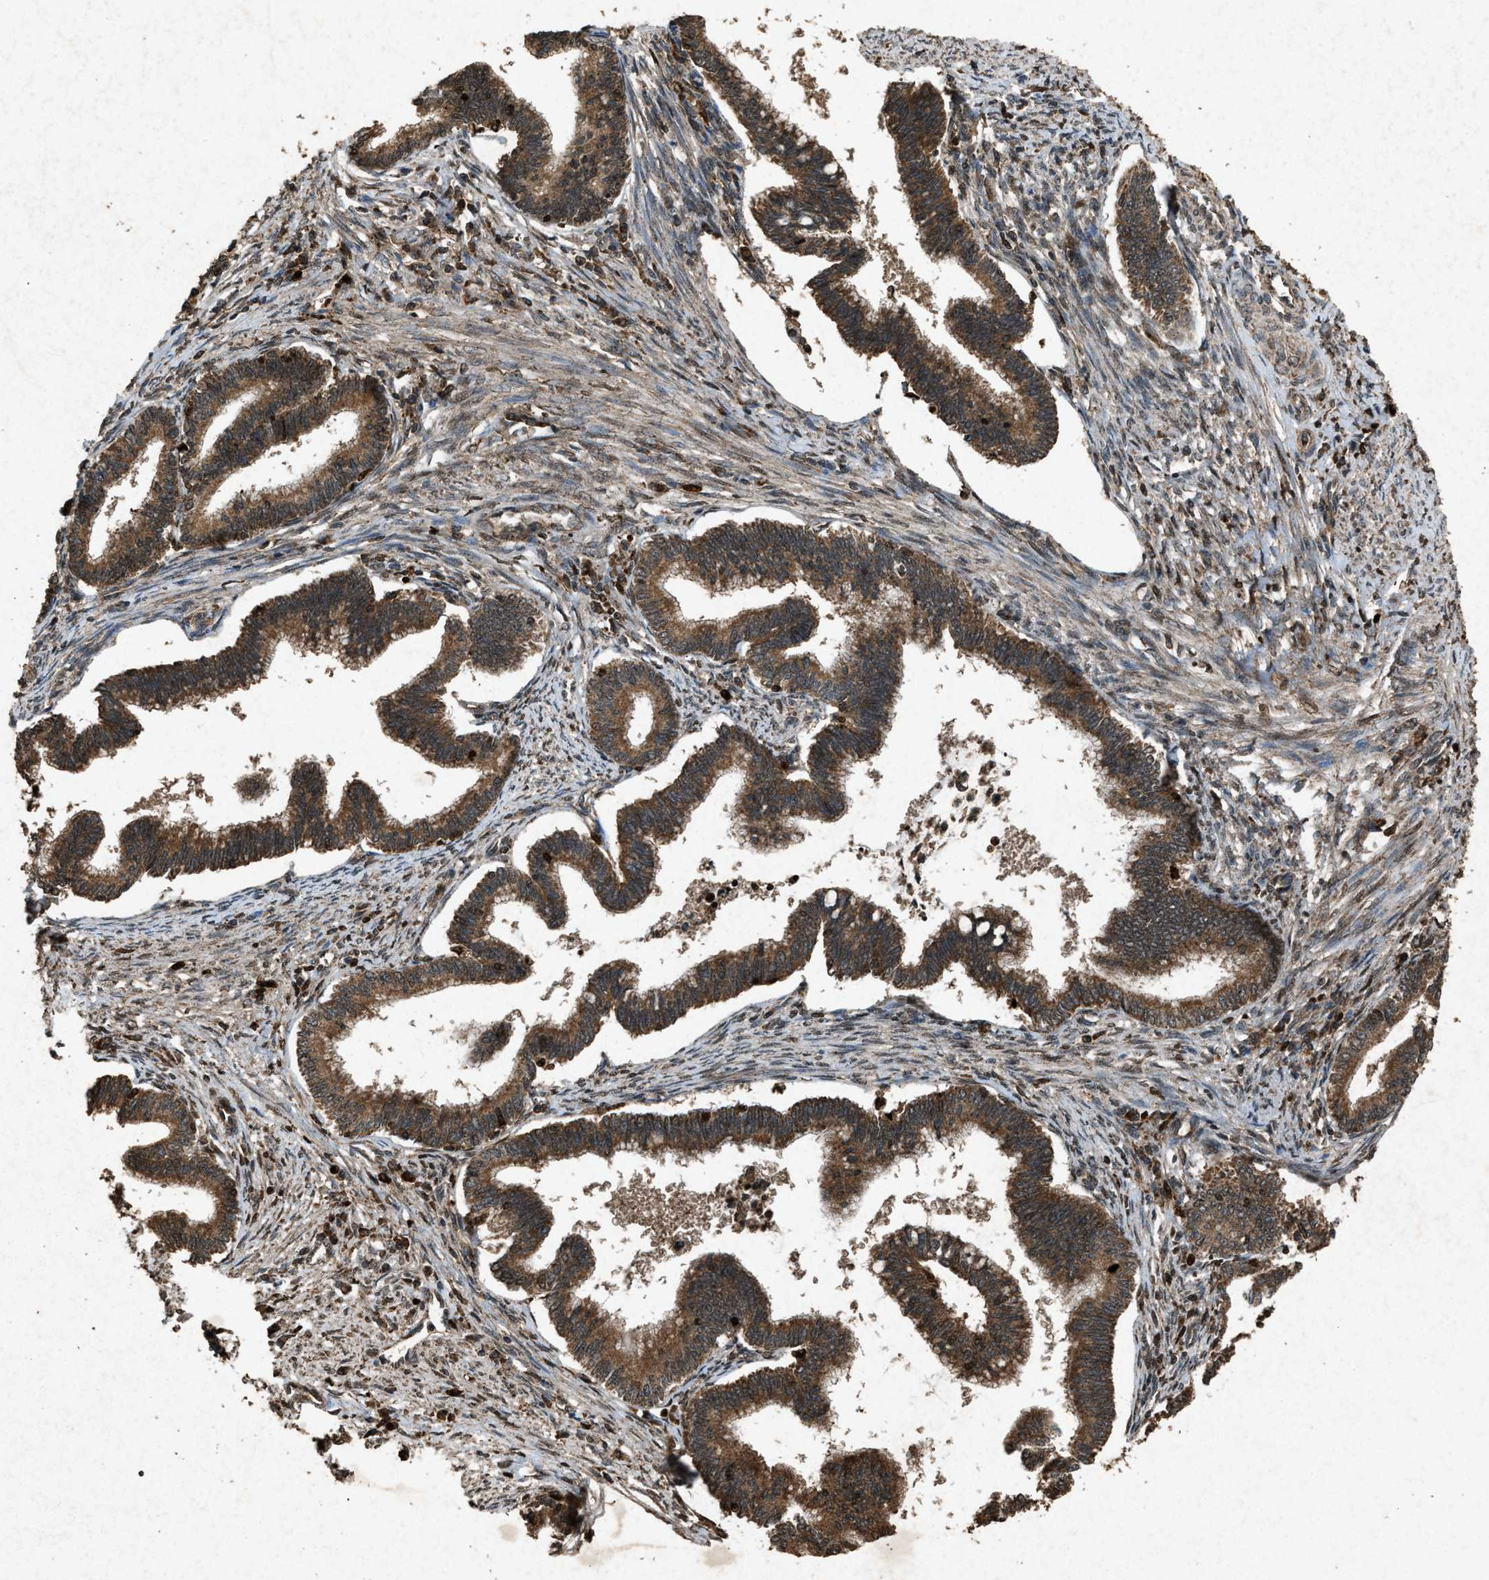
{"staining": {"intensity": "strong", "quantity": ">75%", "location": "cytoplasmic/membranous"}, "tissue": "cervical cancer", "cell_type": "Tumor cells", "image_type": "cancer", "snomed": [{"axis": "morphology", "description": "Adenocarcinoma, NOS"}, {"axis": "topography", "description": "Cervix"}], "caption": "Immunohistochemical staining of cervical adenocarcinoma exhibits high levels of strong cytoplasmic/membranous protein positivity in about >75% of tumor cells.", "gene": "OAS1", "patient": {"sex": "female", "age": 36}}